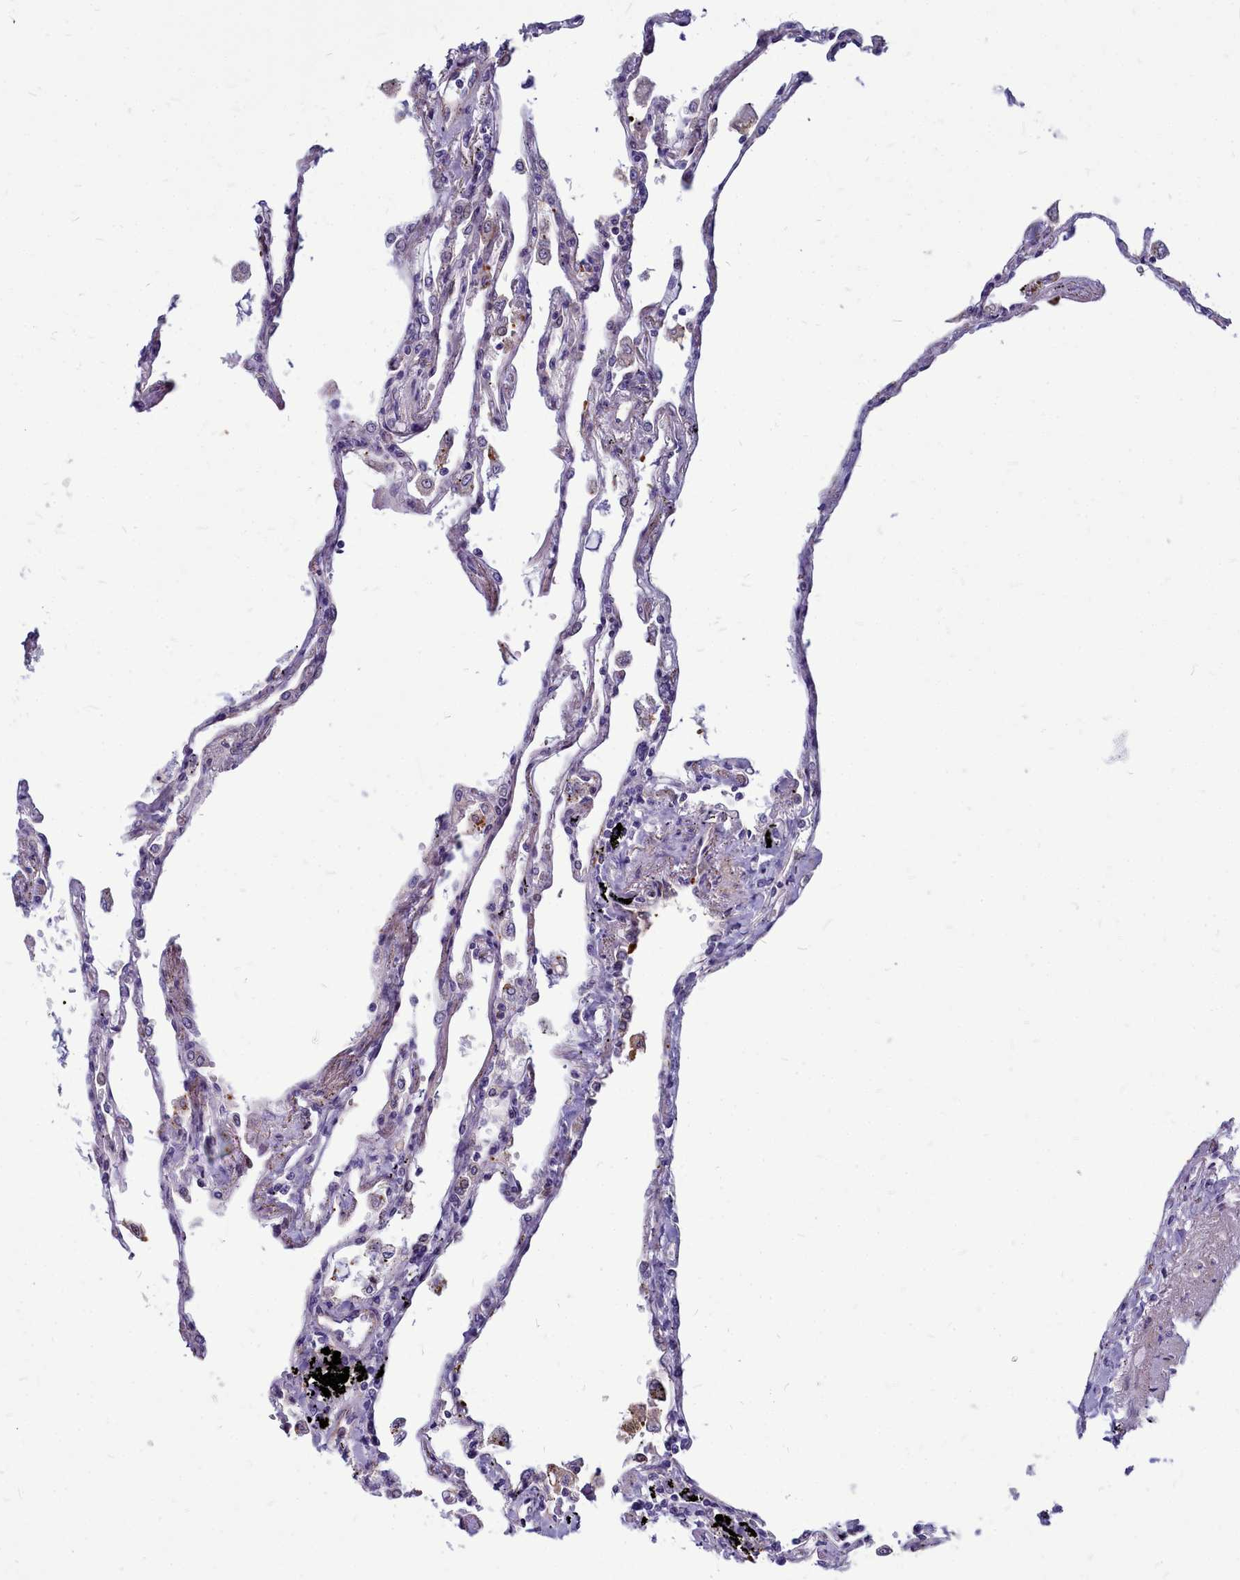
{"staining": {"intensity": "moderate", "quantity": "<25%", "location": "cytoplasmic/membranous,nuclear"}, "tissue": "lung", "cell_type": "Alveolar cells", "image_type": "normal", "snomed": [{"axis": "morphology", "description": "Normal tissue, NOS"}, {"axis": "topography", "description": "Lung"}], "caption": "Immunohistochemical staining of unremarkable lung demonstrates moderate cytoplasmic/membranous,nuclear protein positivity in about <25% of alveolar cells.", "gene": "TTC5", "patient": {"sex": "female", "age": 67}}